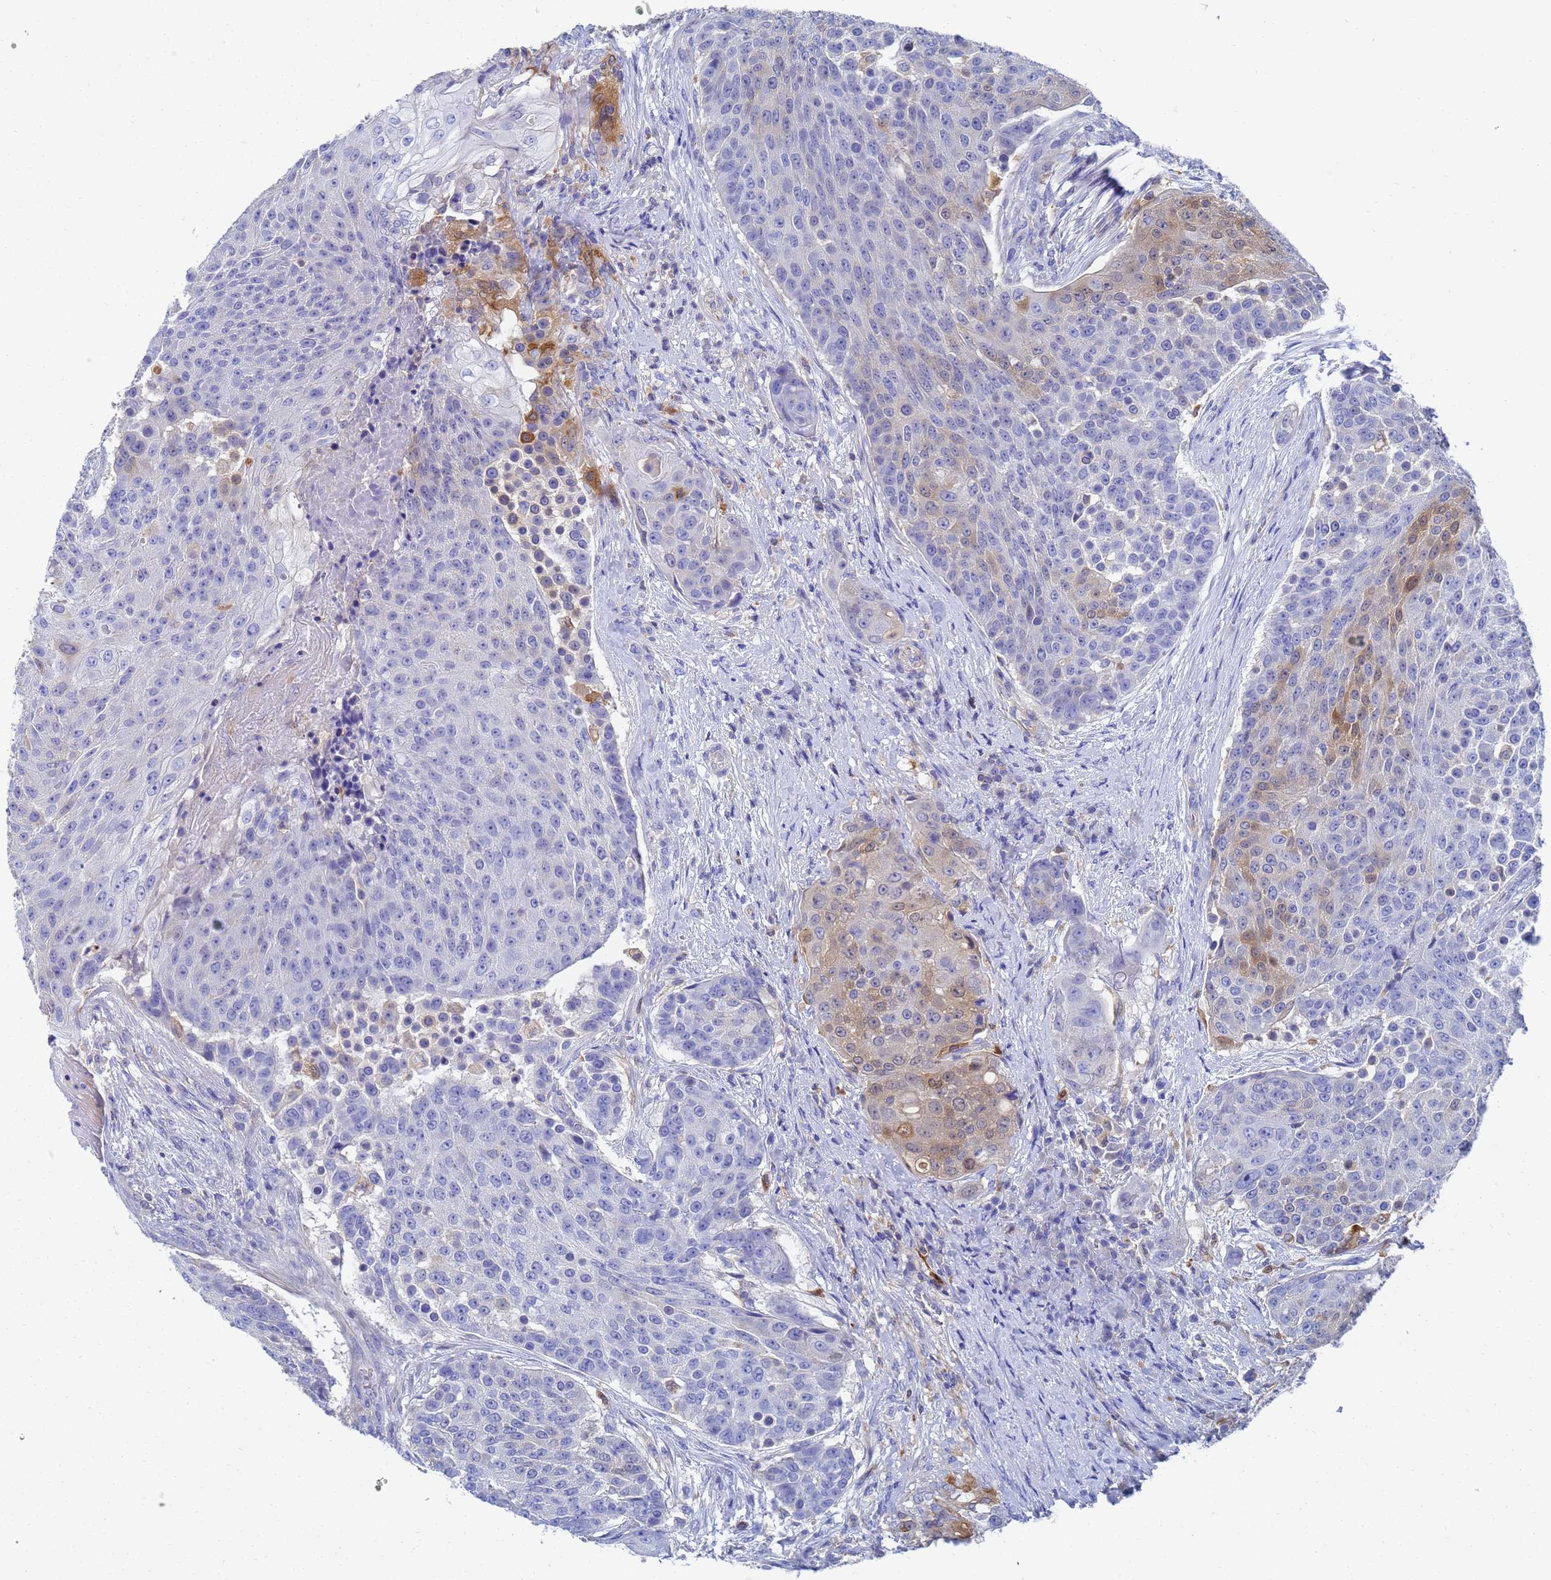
{"staining": {"intensity": "moderate", "quantity": "<25%", "location": "cytoplasmic/membranous"}, "tissue": "urothelial cancer", "cell_type": "Tumor cells", "image_type": "cancer", "snomed": [{"axis": "morphology", "description": "Urothelial carcinoma, High grade"}, {"axis": "topography", "description": "Urinary bladder"}], "caption": "This is a histology image of immunohistochemistry (IHC) staining of high-grade urothelial carcinoma, which shows moderate positivity in the cytoplasmic/membranous of tumor cells.", "gene": "GCHFR", "patient": {"sex": "female", "age": 63}}